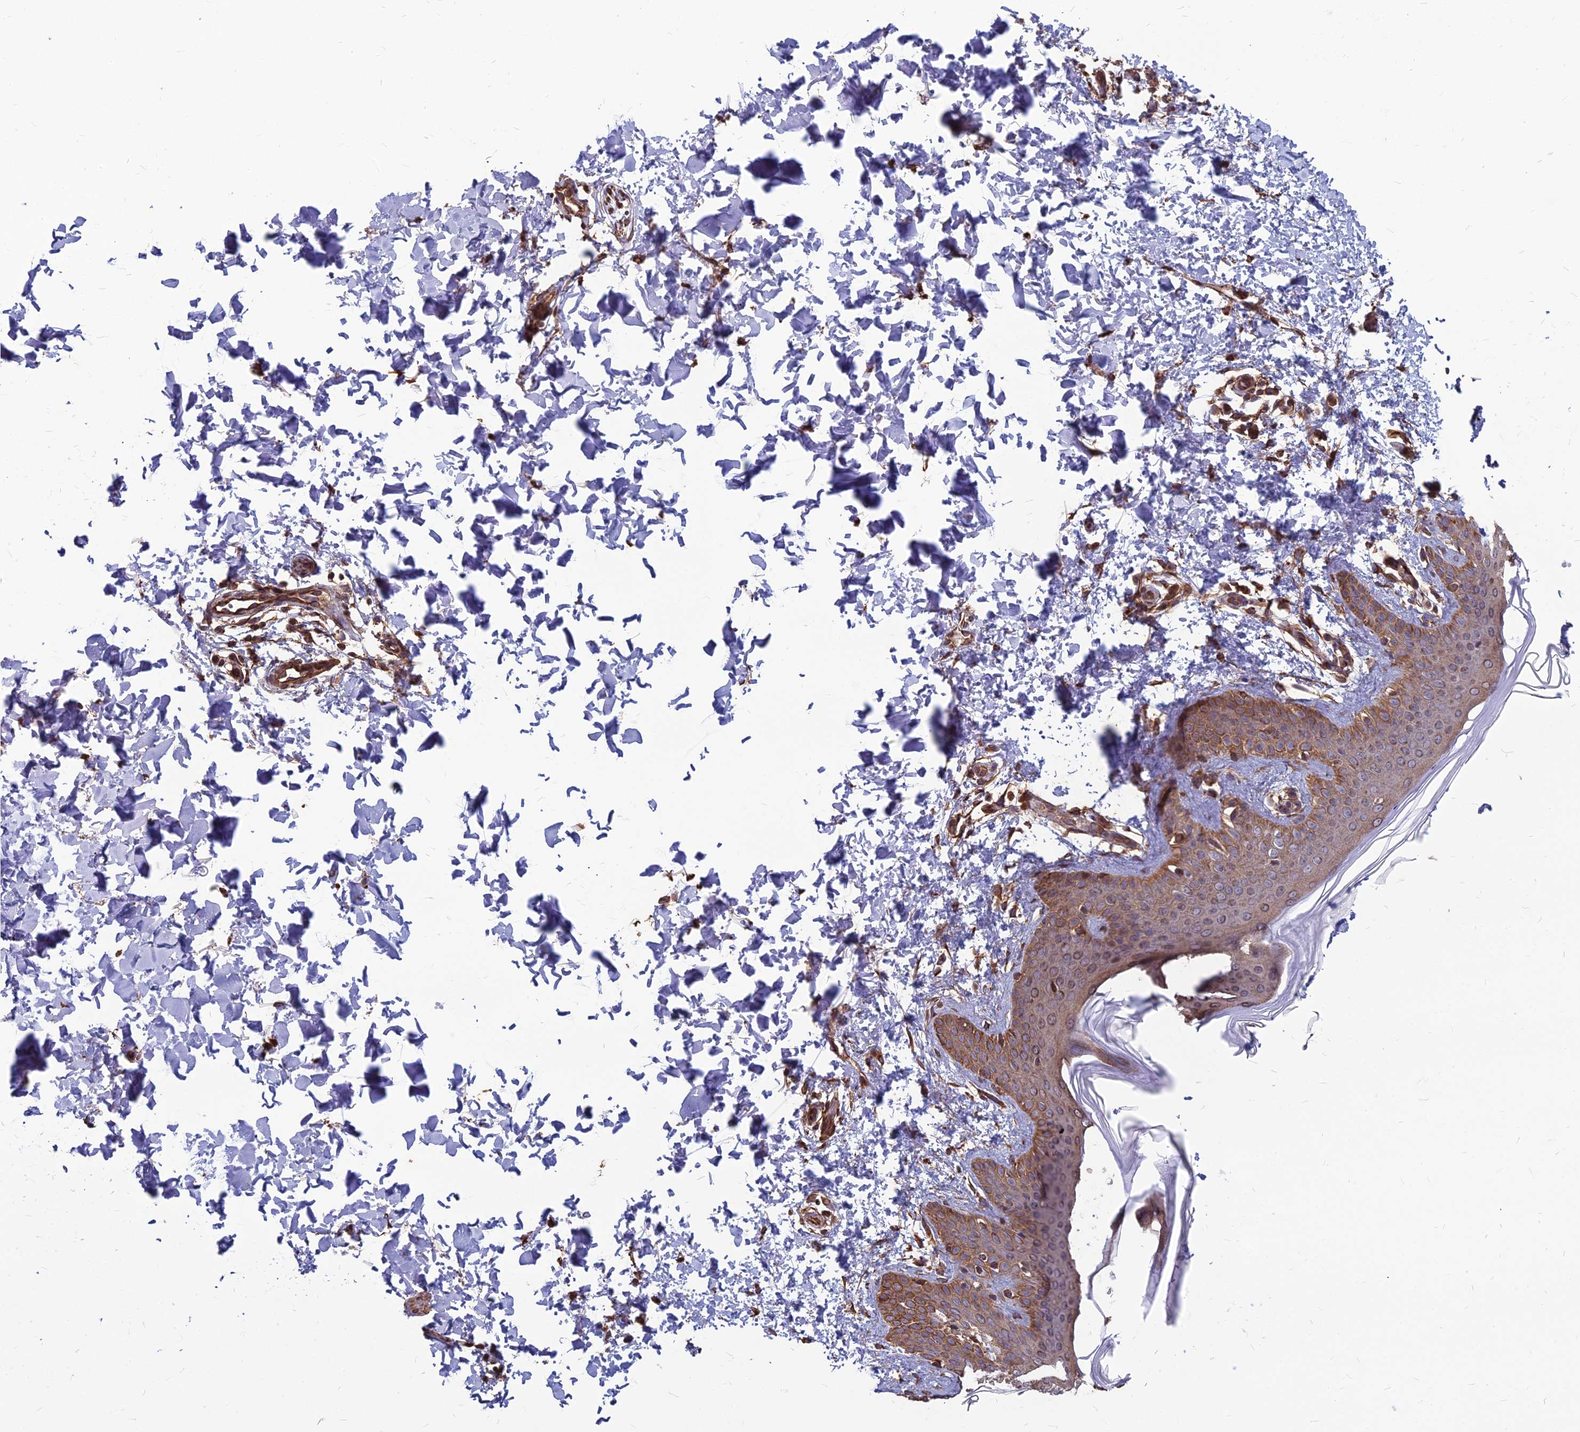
{"staining": {"intensity": "moderate", "quantity": ">75%", "location": "cytoplasmic/membranous"}, "tissue": "skin", "cell_type": "Fibroblasts", "image_type": "normal", "snomed": [{"axis": "morphology", "description": "Normal tissue, NOS"}, {"axis": "topography", "description": "Skin"}], "caption": "Skin stained with a brown dye displays moderate cytoplasmic/membranous positive positivity in approximately >75% of fibroblasts.", "gene": "LSM6", "patient": {"sex": "male", "age": 36}}